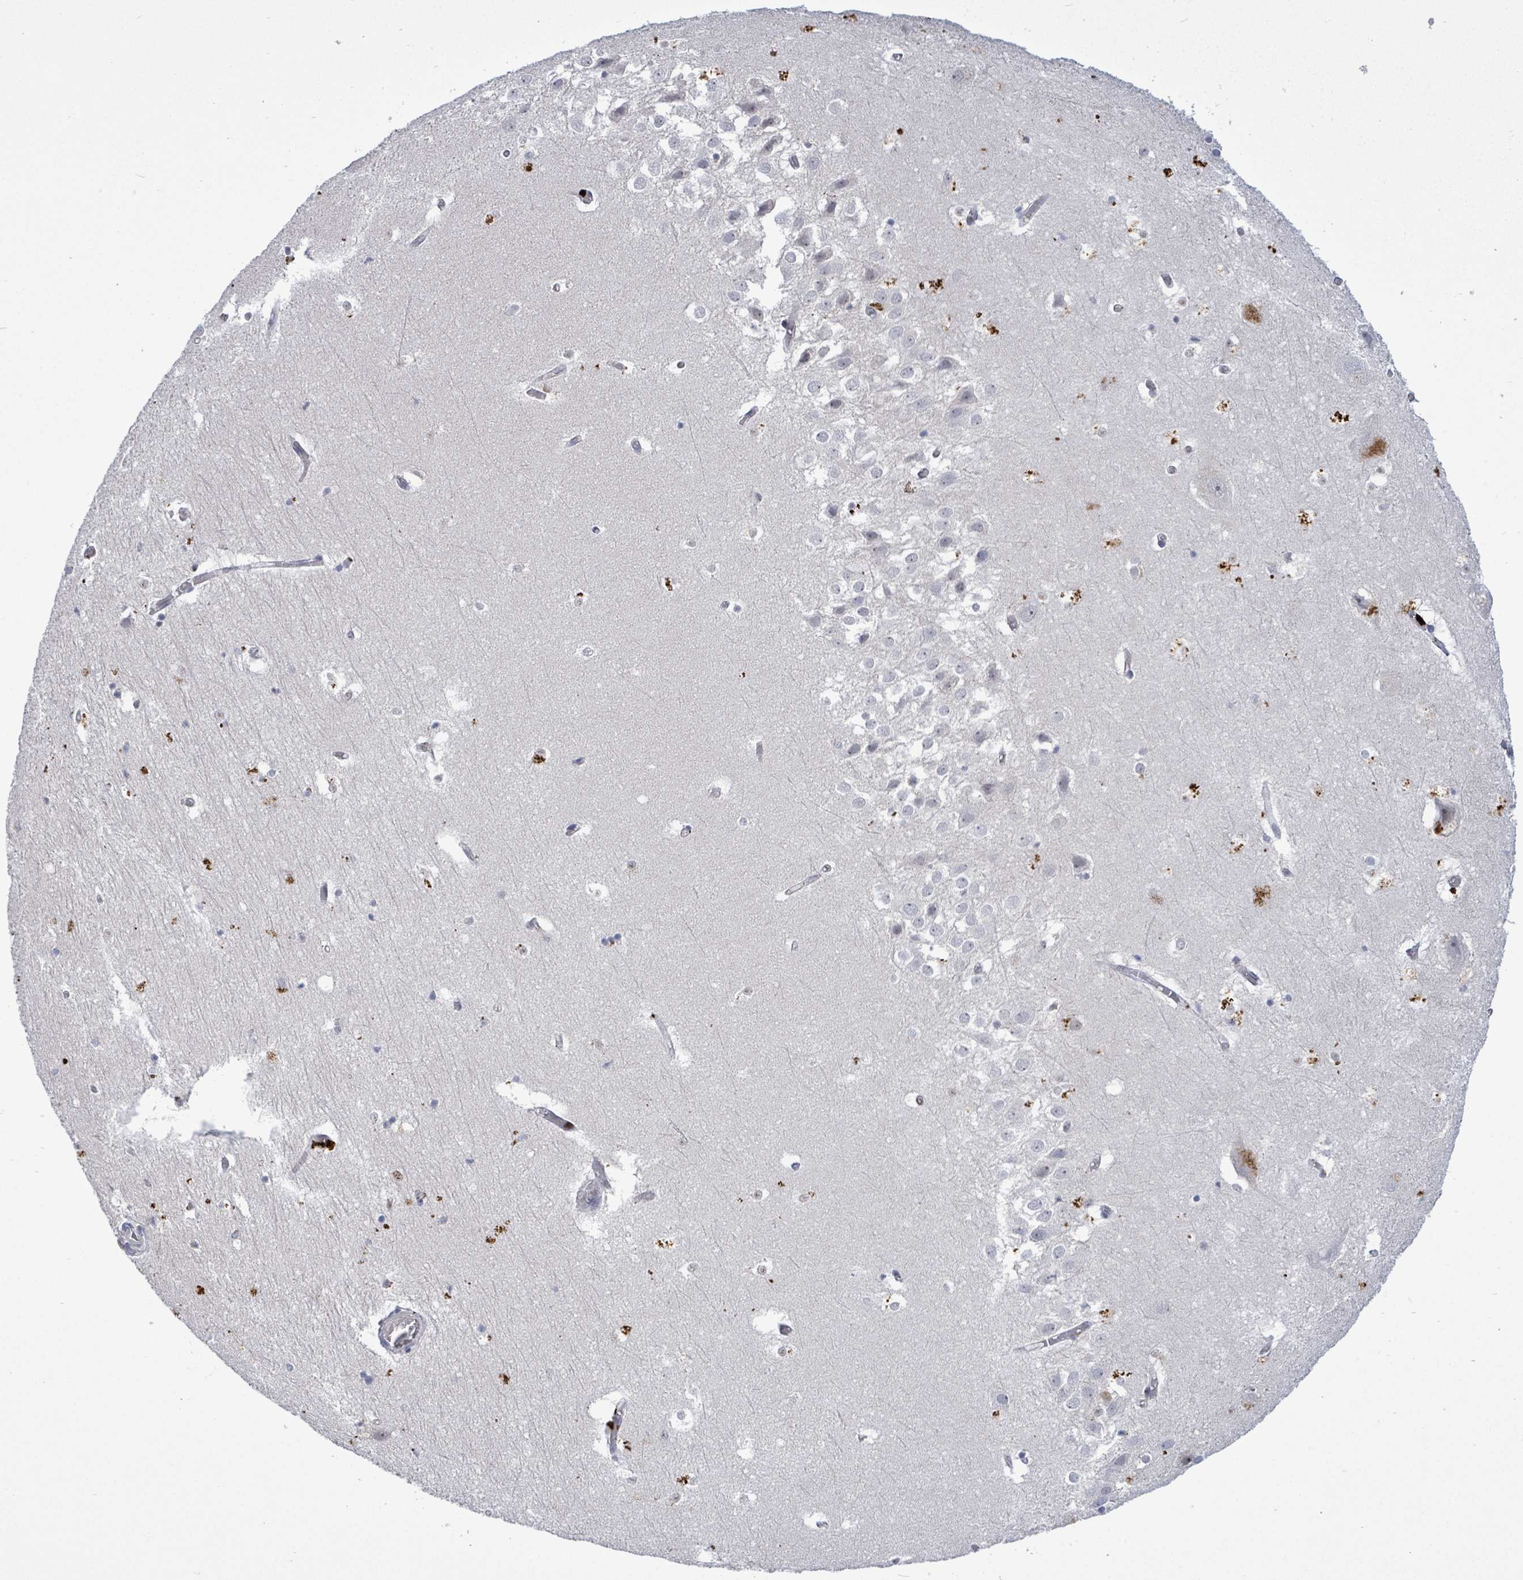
{"staining": {"intensity": "negative", "quantity": "none", "location": "none"}, "tissue": "hippocampus", "cell_type": "Glial cells", "image_type": "normal", "snomed": [{"axis": "morphology", "description": "Normal tissue, NOS"}, {"axis": "topography", "description": "Hippocampus"}], "caption": "Immunohistochemistry (IHC) of unremarkable hippocampus shows no staining in glial cells.", "gene": "CT45A10", "patient": {"sex": "female", "age": 52}}